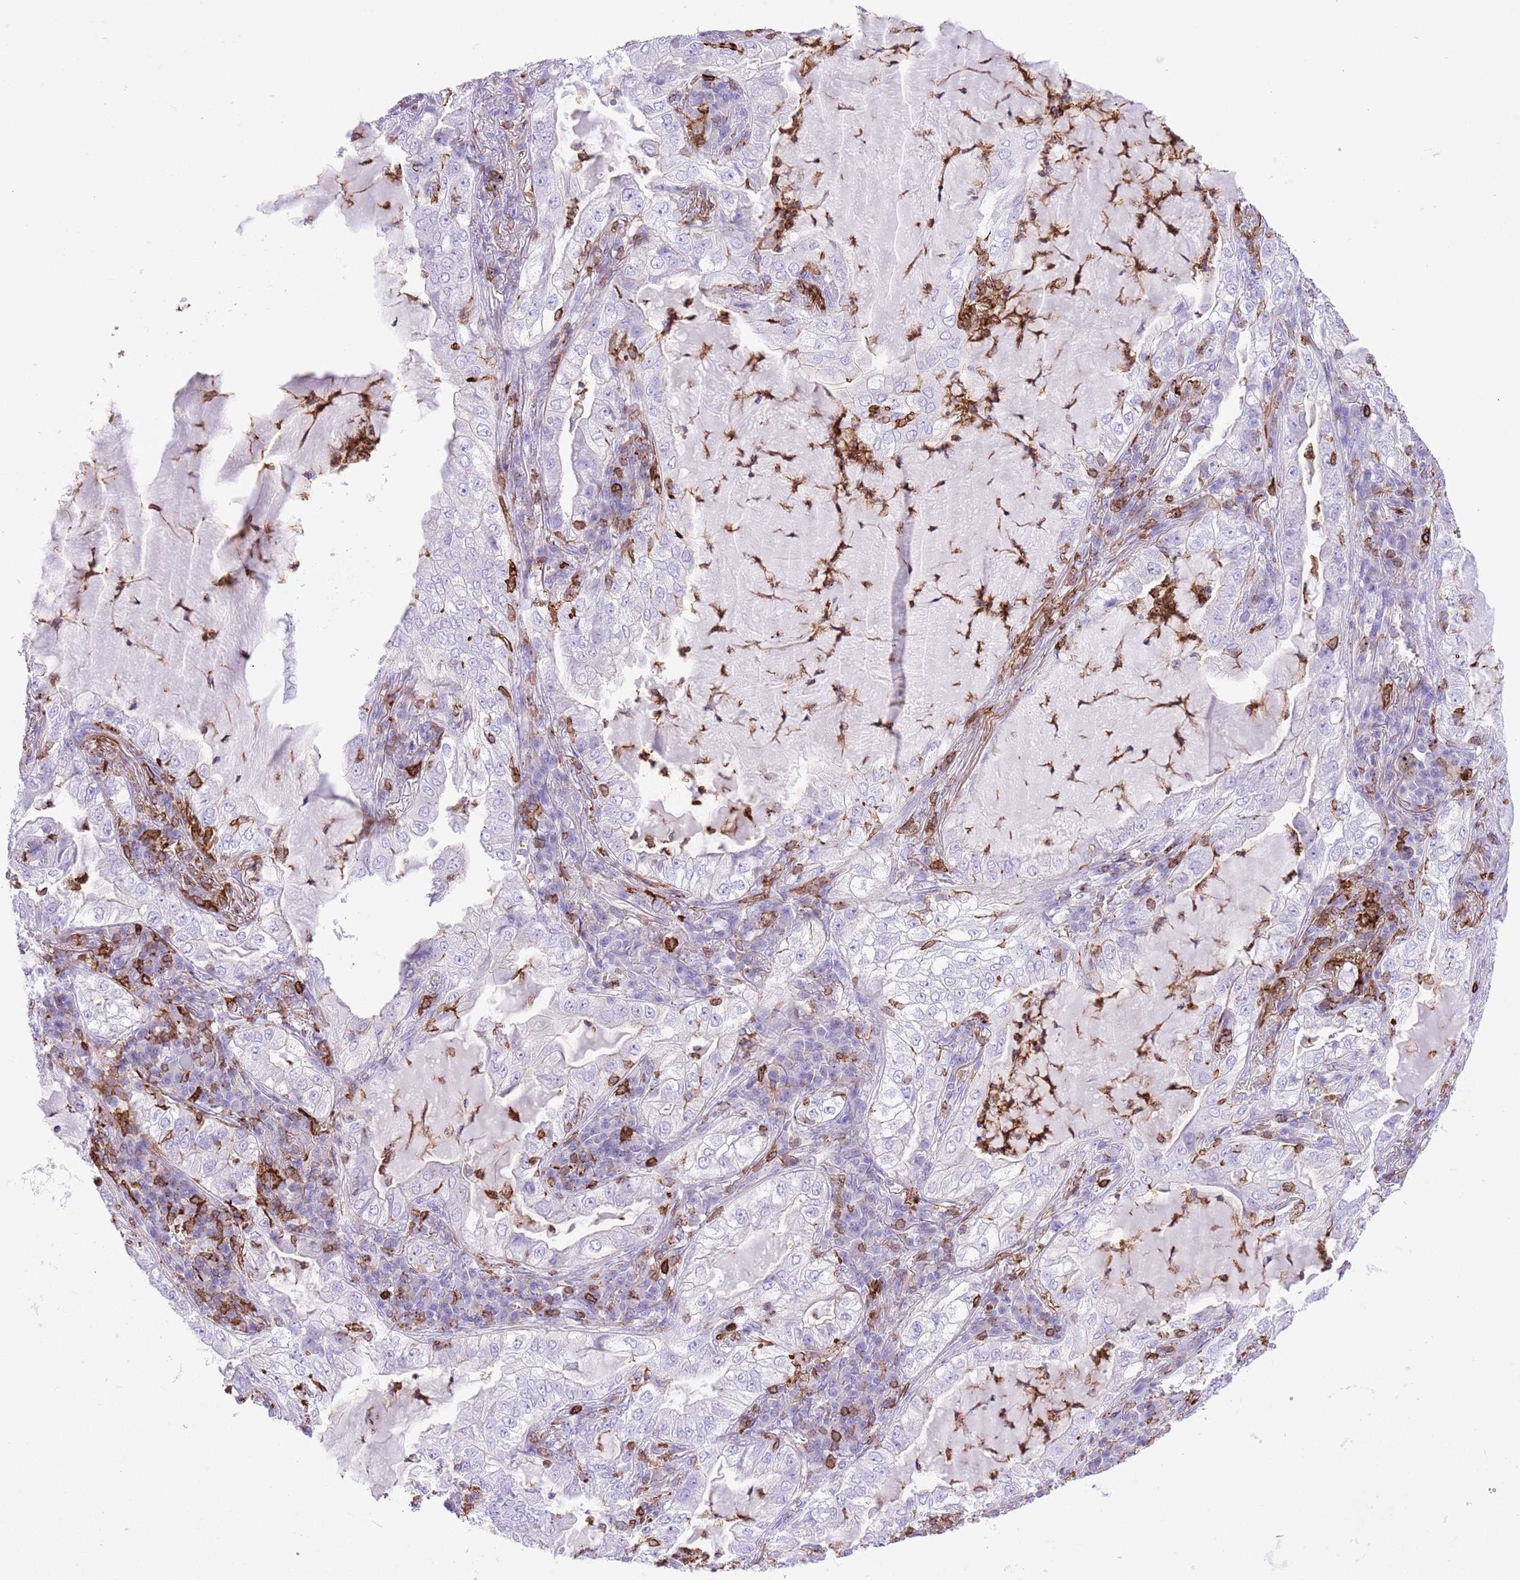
{"staining": {"intensity": "negative", "quantity": "none", "location": "none"}, "tissue": "lung cancer", "cell_type": "Tumor cells", "image_type": "cancer", "snomed": [{"axis": "morphology", "description": "Adenocarcinoma, NOS"}, {"axis": "topography", "description": "Lung"}], "caption": "This image is of lung adenocarcinoma stained with immunohistochemistry (IHC) to label a protein in brown with the nuclei are counter-stained blue. There is no staining in tumor cells. (Brightfield microscopy of DAB immunohistochemistry (IHC) at high magnification).", "gene": "EFHD2", "patient": {"sex": "female", "age": 73}}